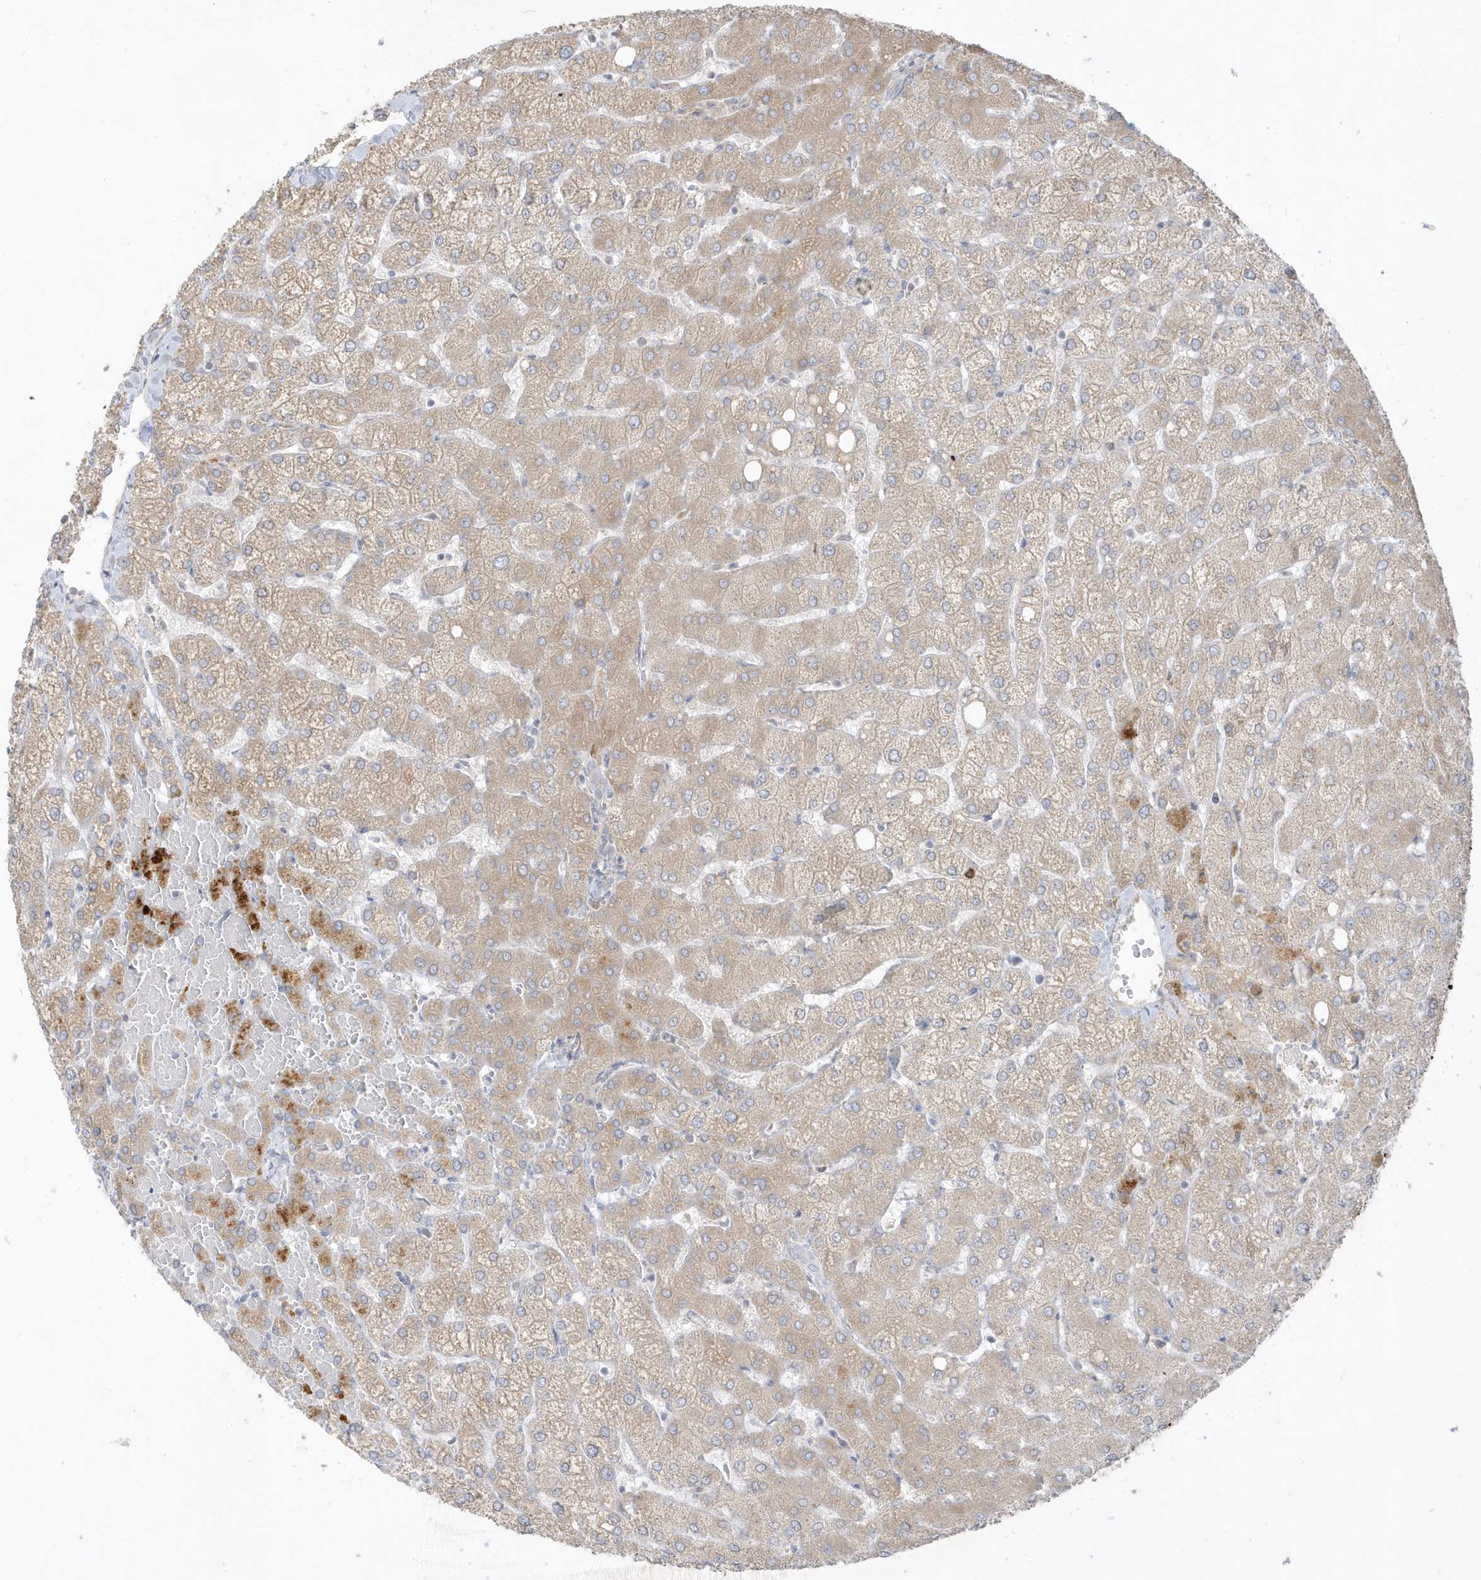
{"staining": {"intensity": "negative", "quantity": "none", "location": "none"}, "tissue": "liver", "cell_type": "Cholangiocytes", "image_type": "normal", "snomed": [{"axis": "morphology", "description": "Normal tissue, NOS"}, {"axis": "topography", "description": "Liver"}], "caption": "Immunohistochemical staining of normal human liver demonstrates no significant staining in cholangiocytes. The staining is performed using DAB brown chromogen with nuclei counter-stained in using hematoxylin.", "gene": "THADA", "patient": {"sex": "female", "age": 54}}